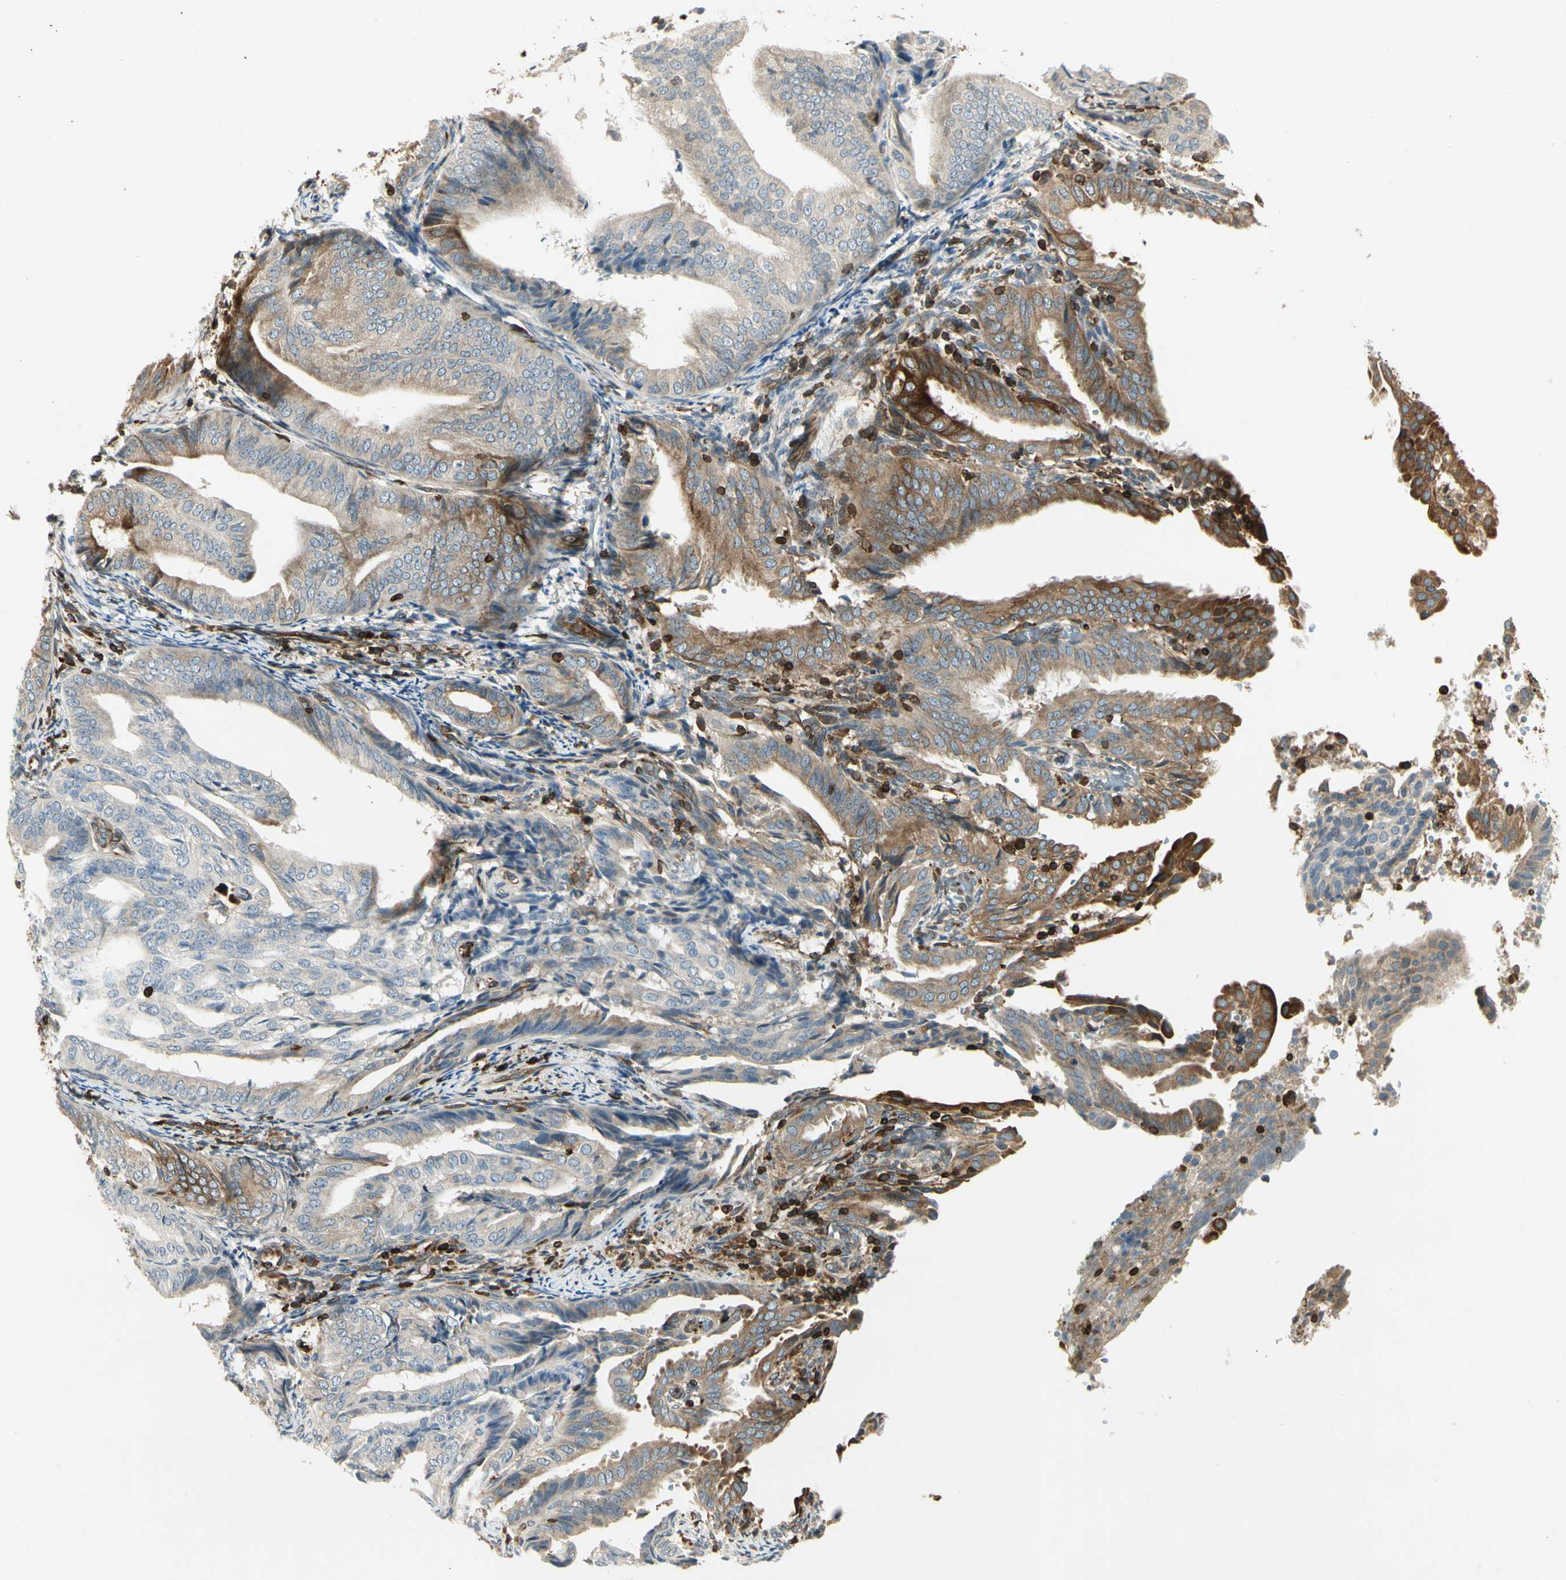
{"staining": {"intensity": "moderate", "quantity": "25%-75%", "location": "cytoplasmic/membranous"}, "tissue": "endometrial cancer", "cell_type": "Tumor cells", "image_type": "cancer", "snomed": [{"axis": "morphology", "description": "Adenocarcinoma, NOS"}, {"axis": "topography", "description": "Endometrium"}], "caption": "Protein staining of adenocarcinoma (endometrial) tissue demonstrates moderate cytoplasmic/membranous expression in about 25%-75% of tumor cells.", "gene": "TAPBP", "patient": {"sex": "female", "age": 58}}